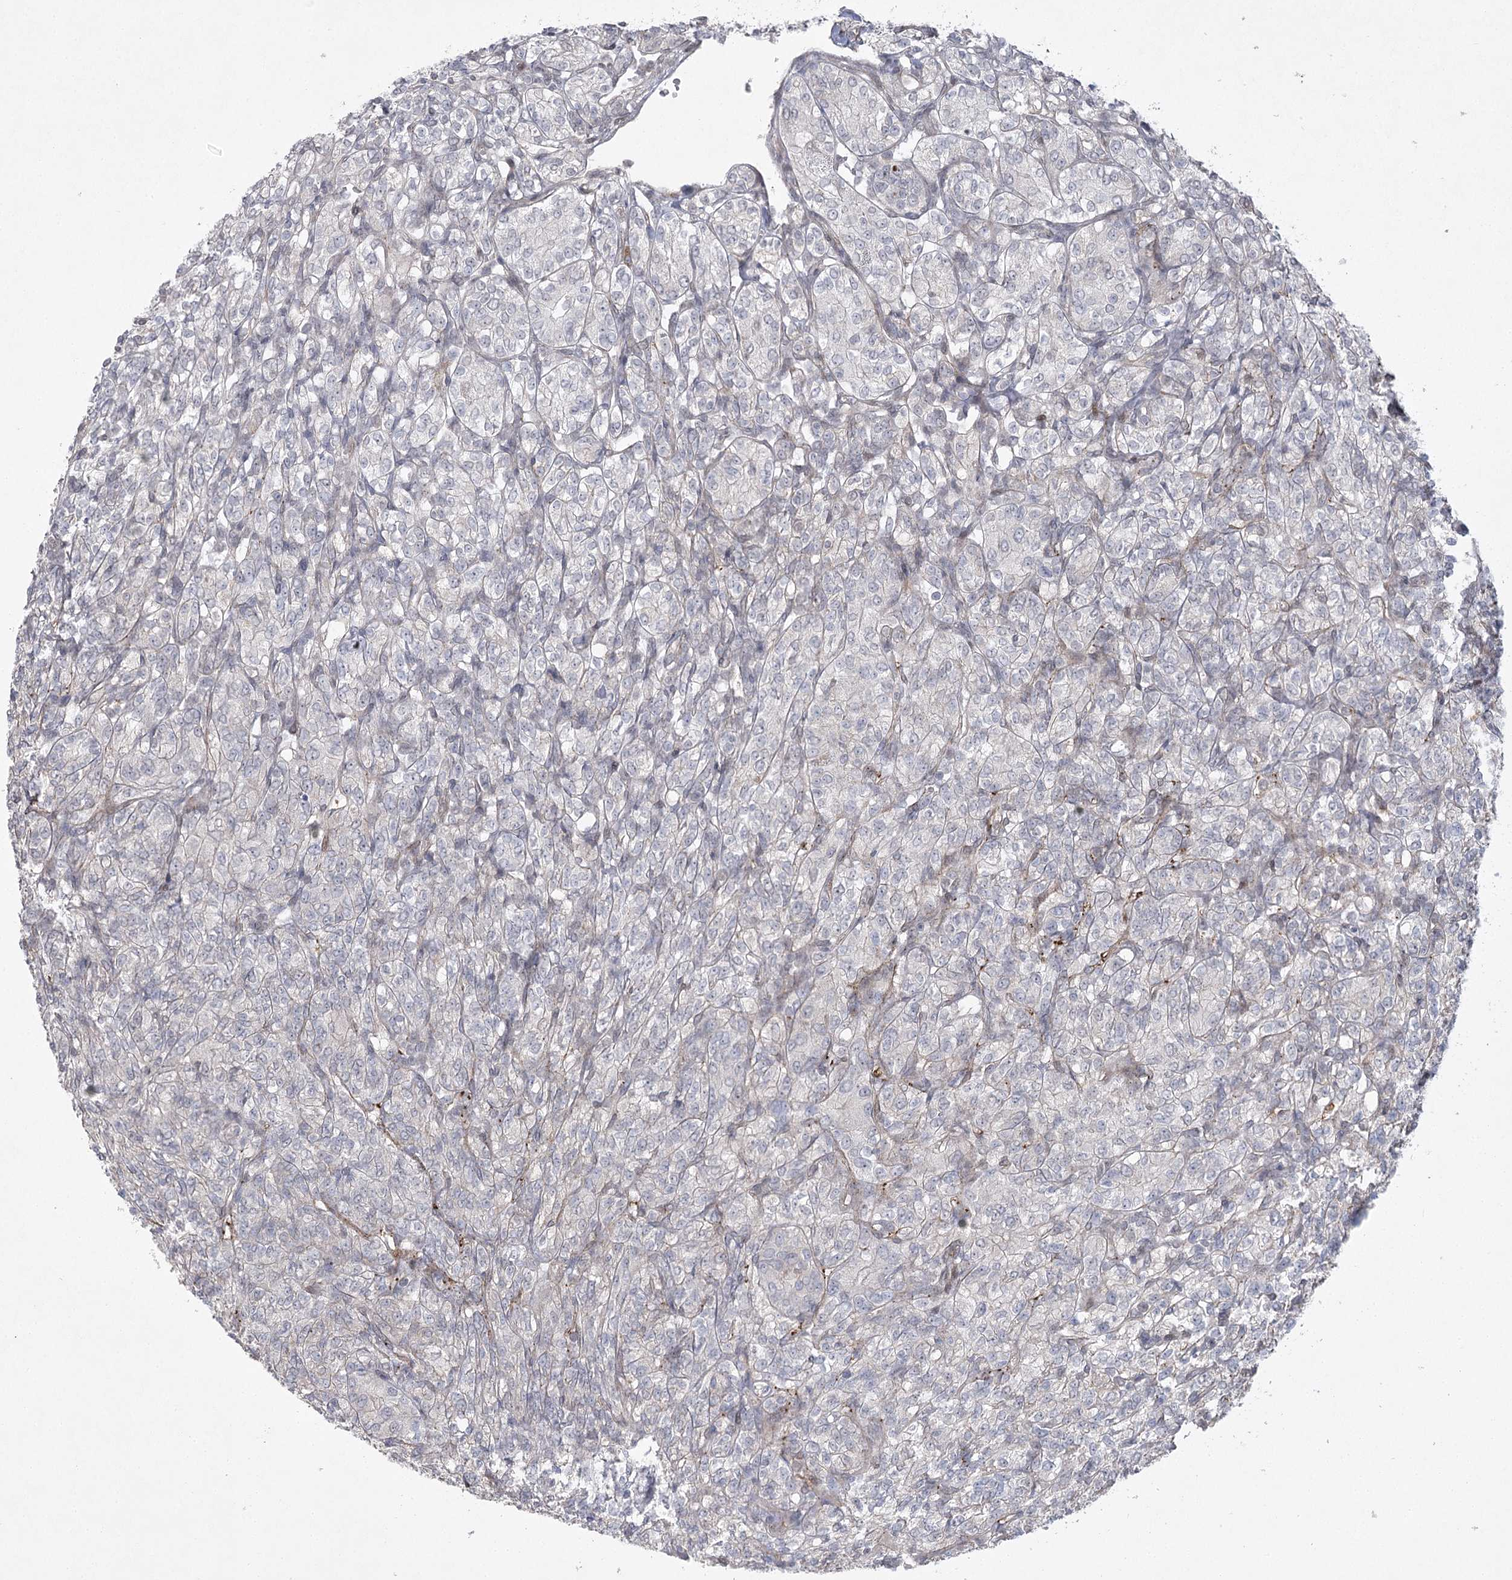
{"staining": {"intensity": "negative", "quantity": "none", "location": "none"}, "tissue": "renal cancer", "cell_type": "Tumor cells", "image_type": "cancer", "snomed": [{"axis": "morphology", "description": "Adenocarcinoma, NOS"}, {"axis": "topography", "description": "Kidney"}], "caption": "Immunohistochemical staining of human renal adenocarcinoma exhibits no significant expression in tumor cells.", "gene": "AMTN", "patient": {"sex": "male", "age": 77}}